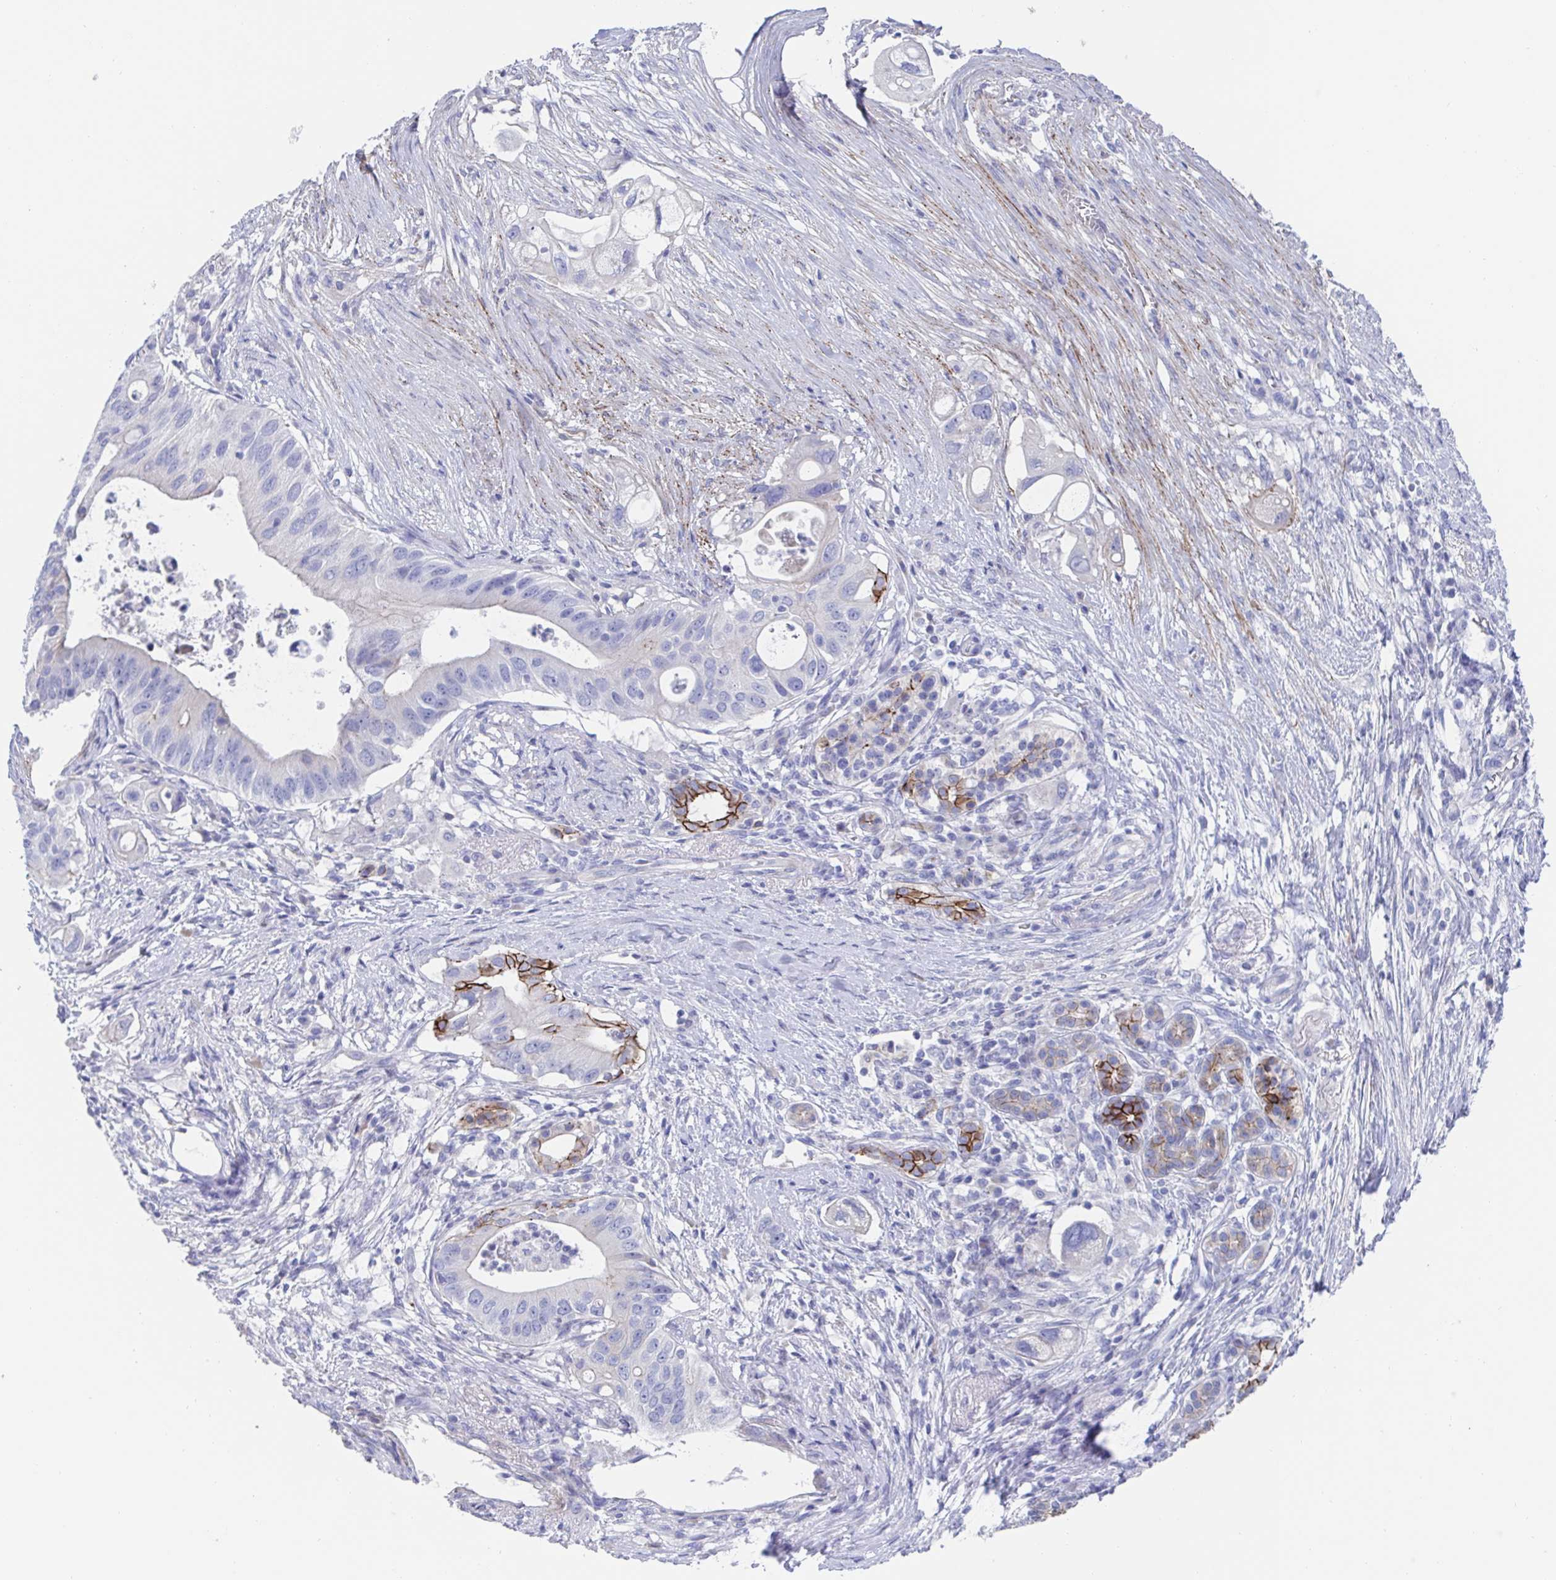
{"staining": {"intensity": "strong", "quantity": "<25%", "location": "cytoplasmic/membranous"}, "tissue": "pancreatic cancer", "cell_type": "Tumor cells", "image_type": "cancer", "snomed": [{"axis": "morphology", "description": "Adenocarcinoma, NOS"}, {"axis": "topography", "description": "Pancreas"}], "caption": "A brown stain shows strong cytoplasmic/membranous positivity of a protein in pancreatic adenocarcinoma tumor cells.", "gene": "CDH2", "patient": {"sex": "female", "age": 72}}